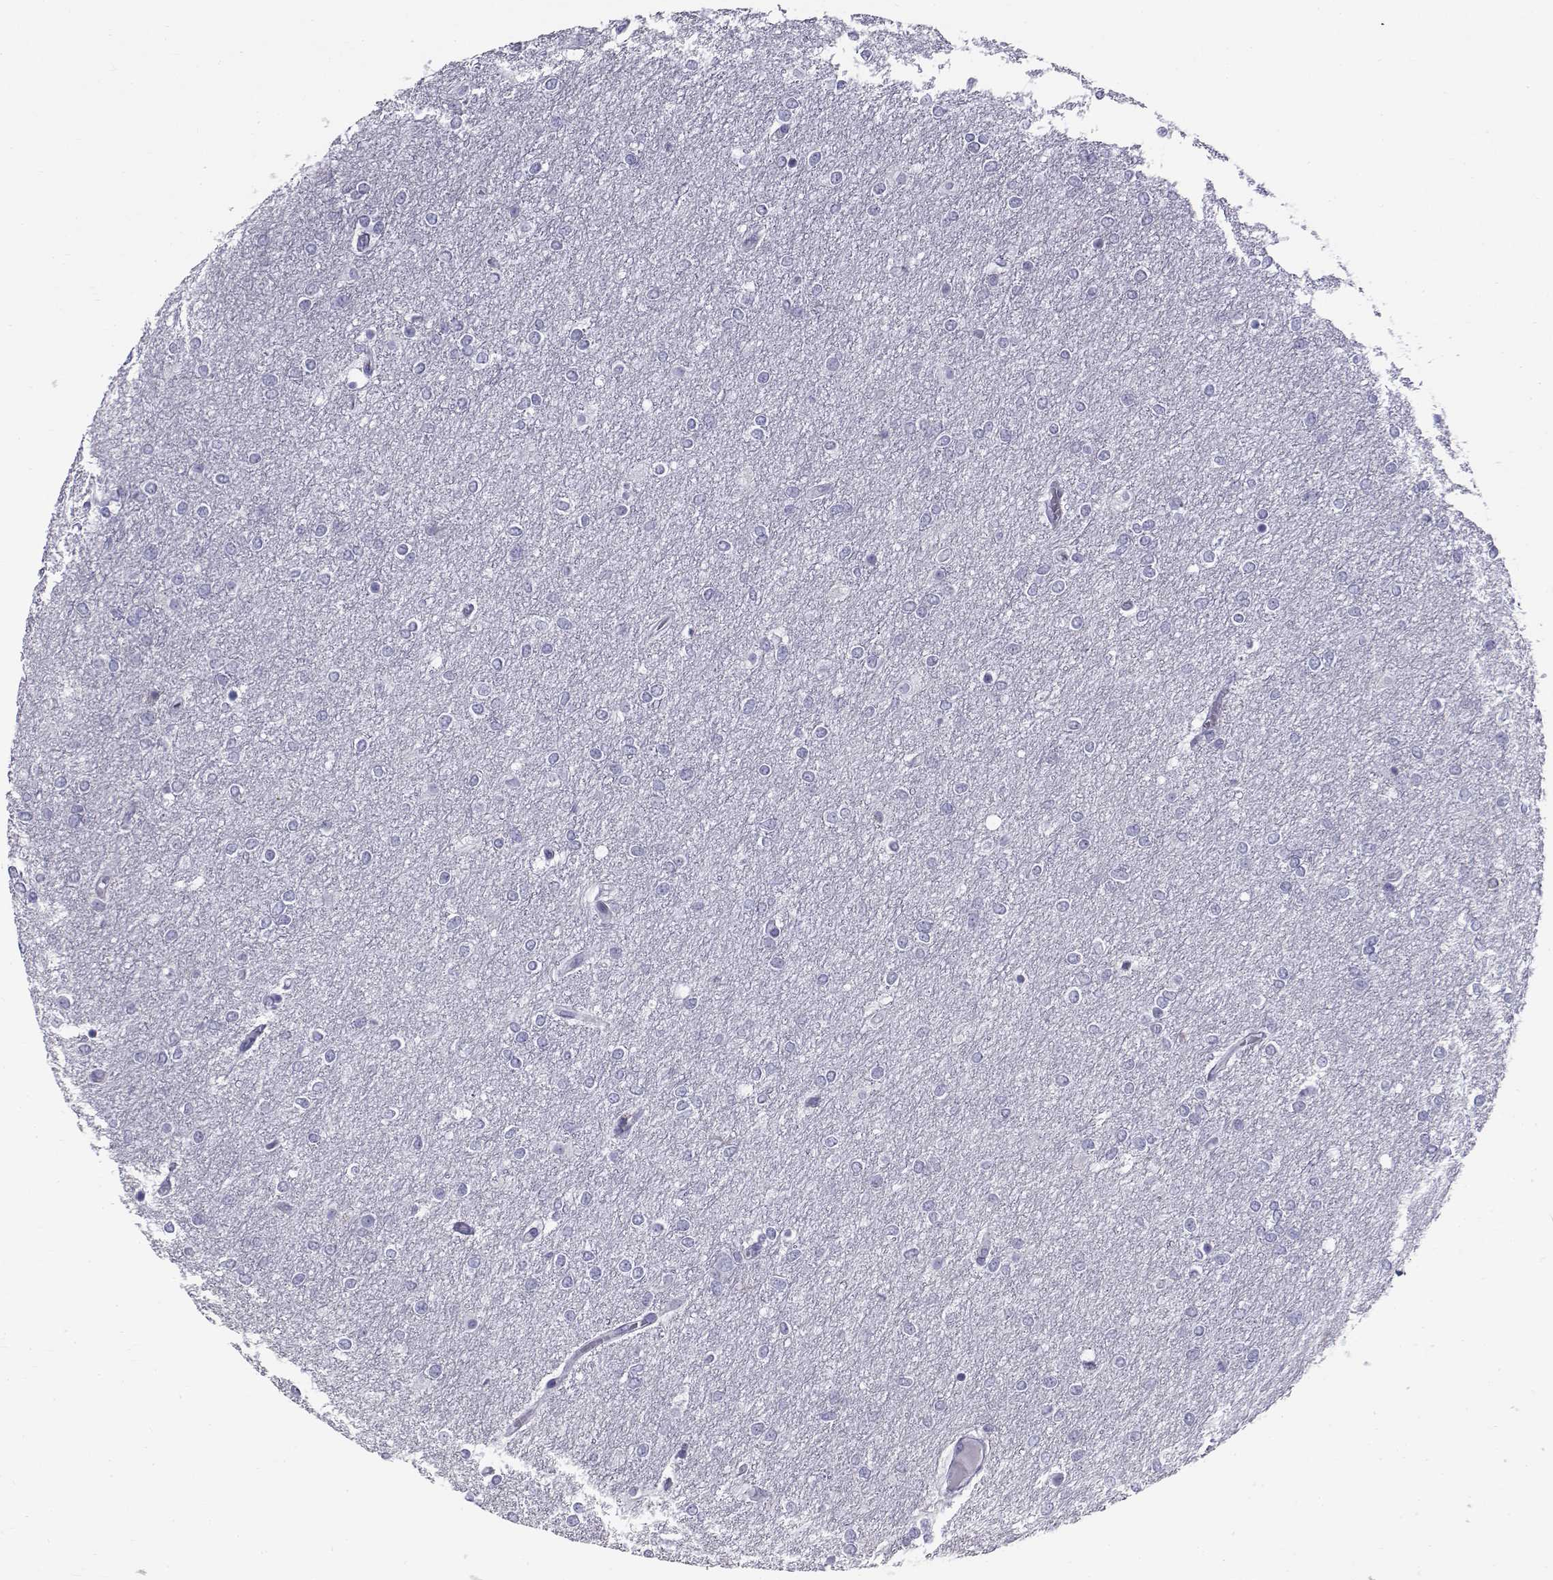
{"staining": {"intensity": "negative", "quantity": "none", "location": "none"}, "tissue": "glioma", "cell_type": "Tumor cells", "image_type": "cancer", "snomed": [{"axis": "morphology", "description": "Glioma, malignant, High grade"}, {"axis": "topography", "description": "Brain"}], "caption": "This is a histopathology image of immunohistochemistry (IHC) staining of high-grade glioma (malignant), which shows no positivity in tumor cells.", "gene": "RNASE12", "patient": {"sex": "female", "age": 61}}